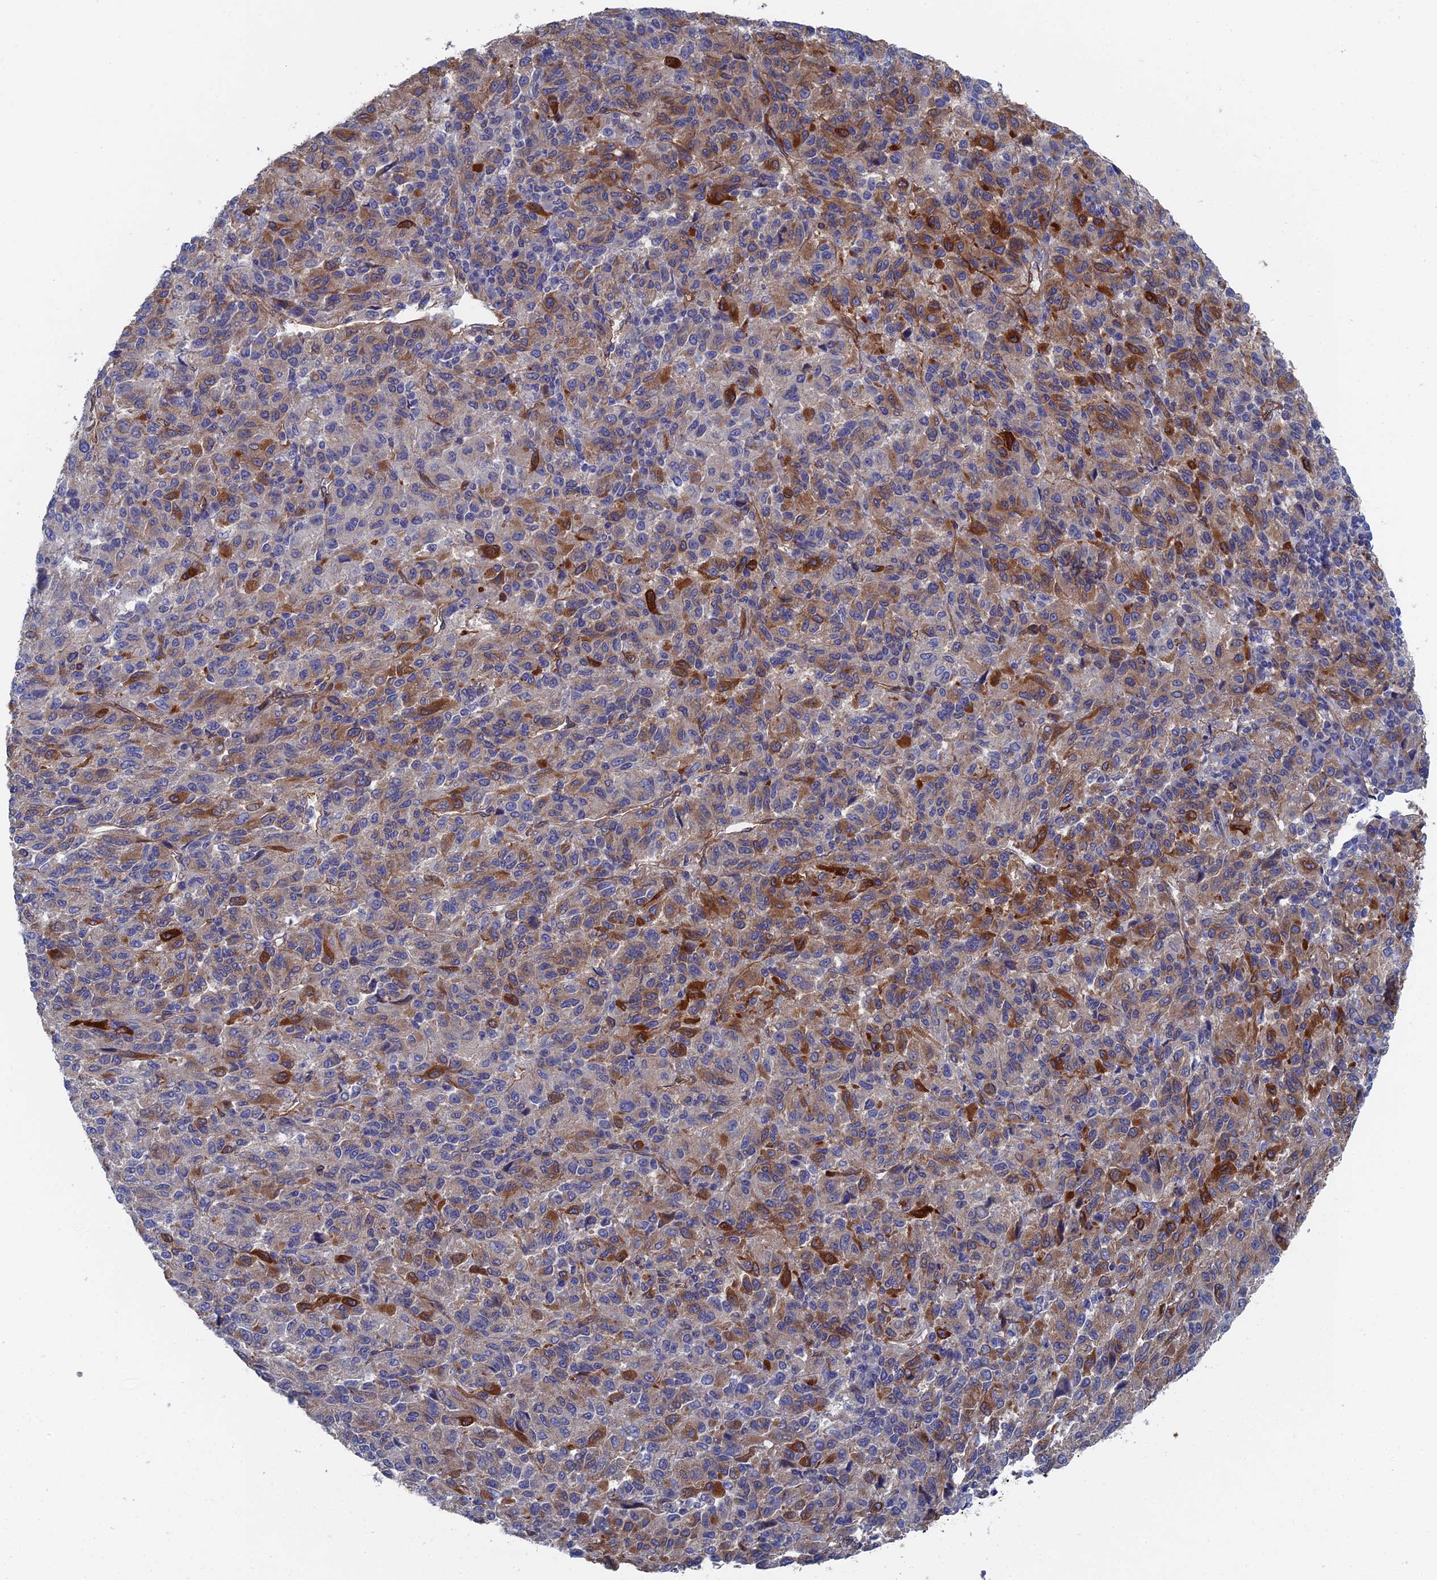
{"staining": {"intensity": "moderate", "quantity": "25%-75%", "location": "cytoplasmic/membranous"}, "tissue": "melanoma", "cell_type": "Tumor cells", "image_type": "cancer", "snomed": [{"axis": "morphology", "description": "Malignant melanoma, Metastatic site"}, {"axis": "topography", "description": "Lung"}], "caption": "There is medium levels of moderate cytoplasmic/membranous positivity in tumor cells of malignant melanoma (metastatic site), as demonstrated by immunohistochemical staining (brown color).", "gene": "ARAP3", "patient": {"sex": "male", "age": 64}}